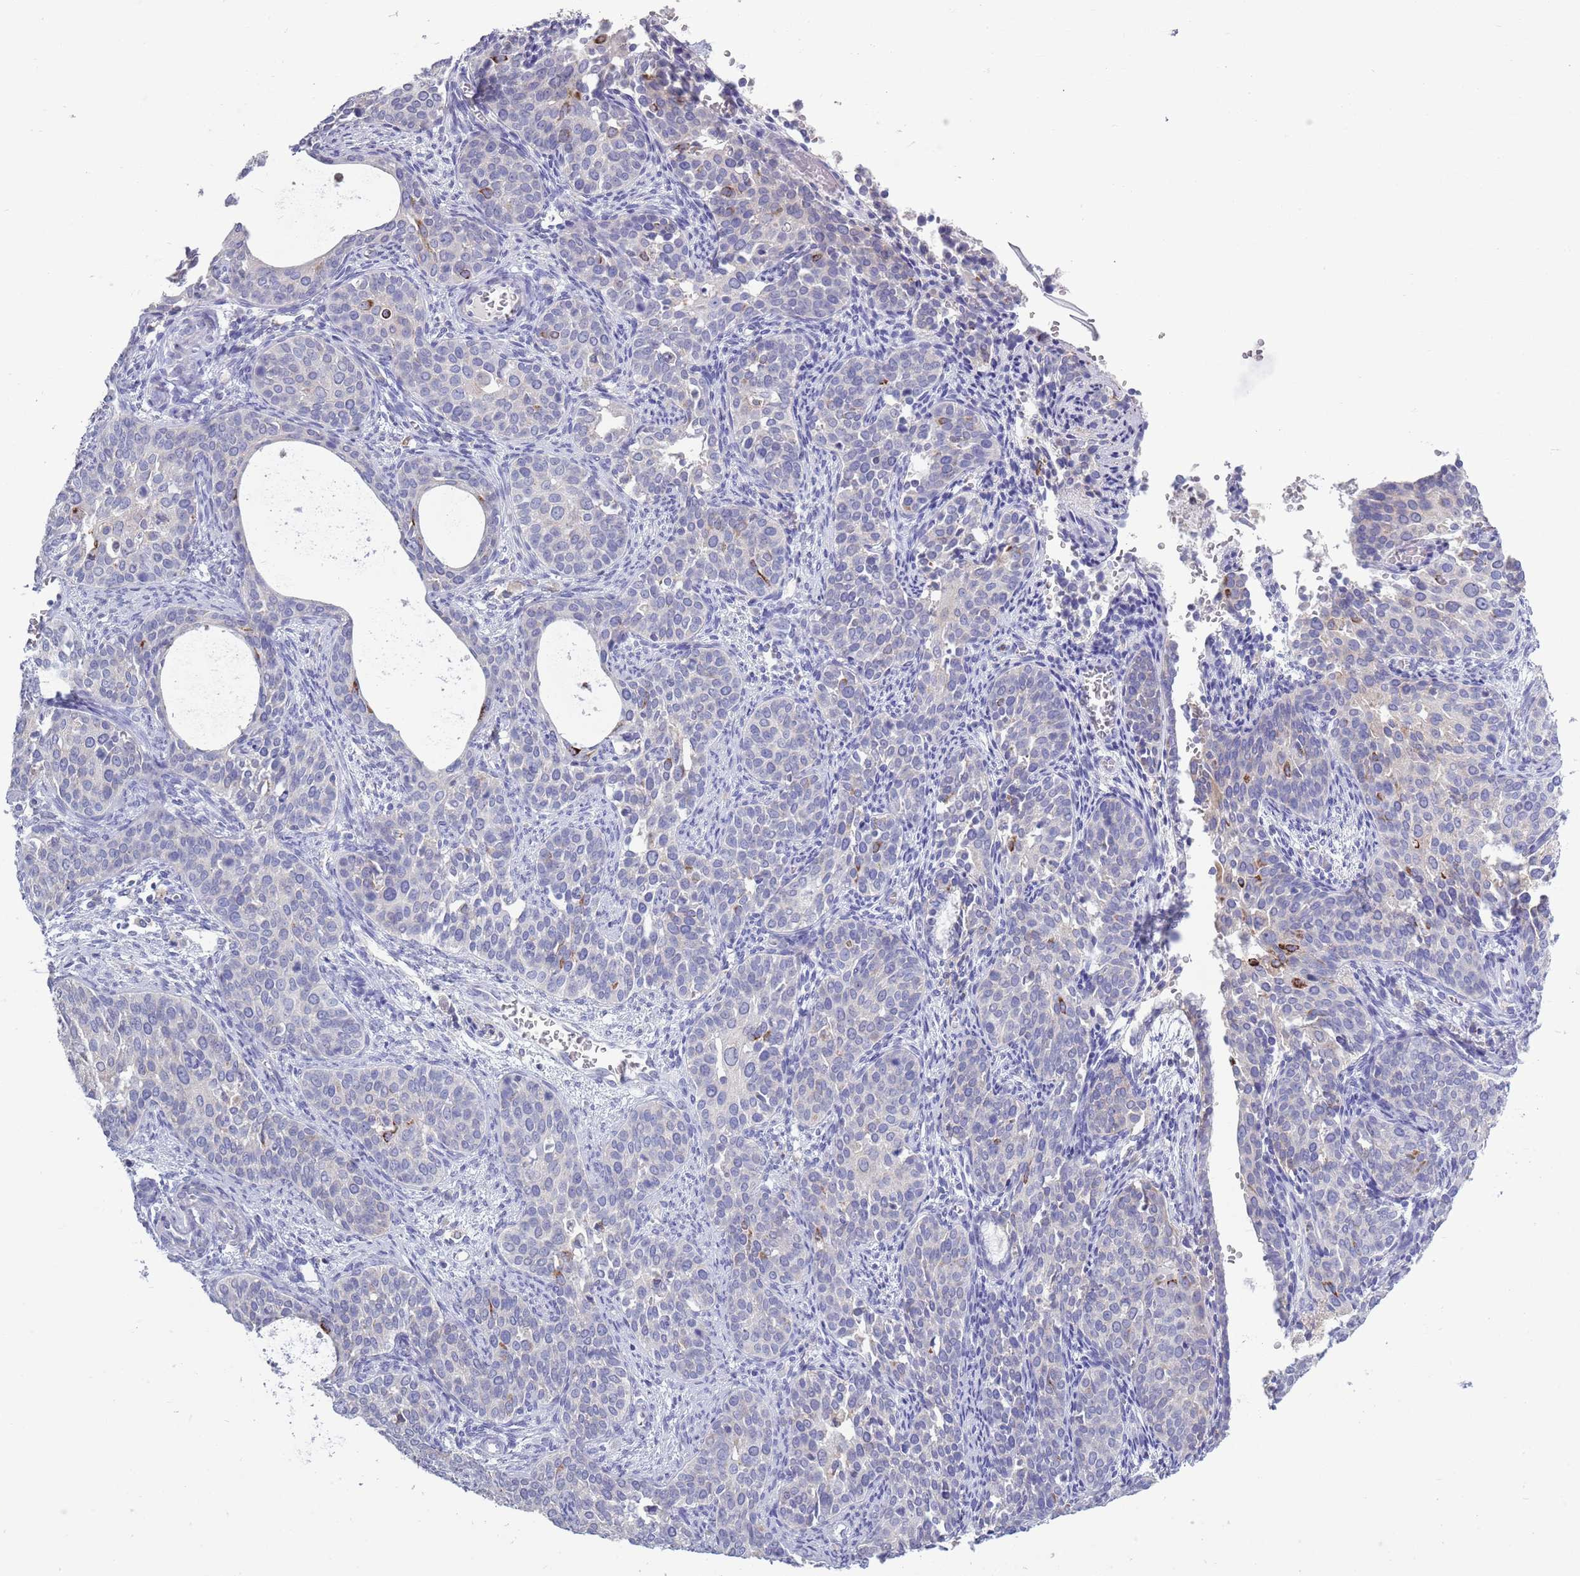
{"staining": {"intensity": "negative", "quantity": "none", "location": "none"}, "tissue": "cervical cancer", "cell_type": "Tumor cells", "image_type": "cancer", "snomed": [{"axis": "morphology", "description": "Squamous cell carcinoma, NOS"}, {"axis": "topography", "description": "Cervix"}], "caption": "Cervical cancer stained for a protein using immunohistochemistry (IHC) exhibits no positivity tumor cells.", "gene": "ACSBG1", "patient": {"sex": "female", "age": 44}}